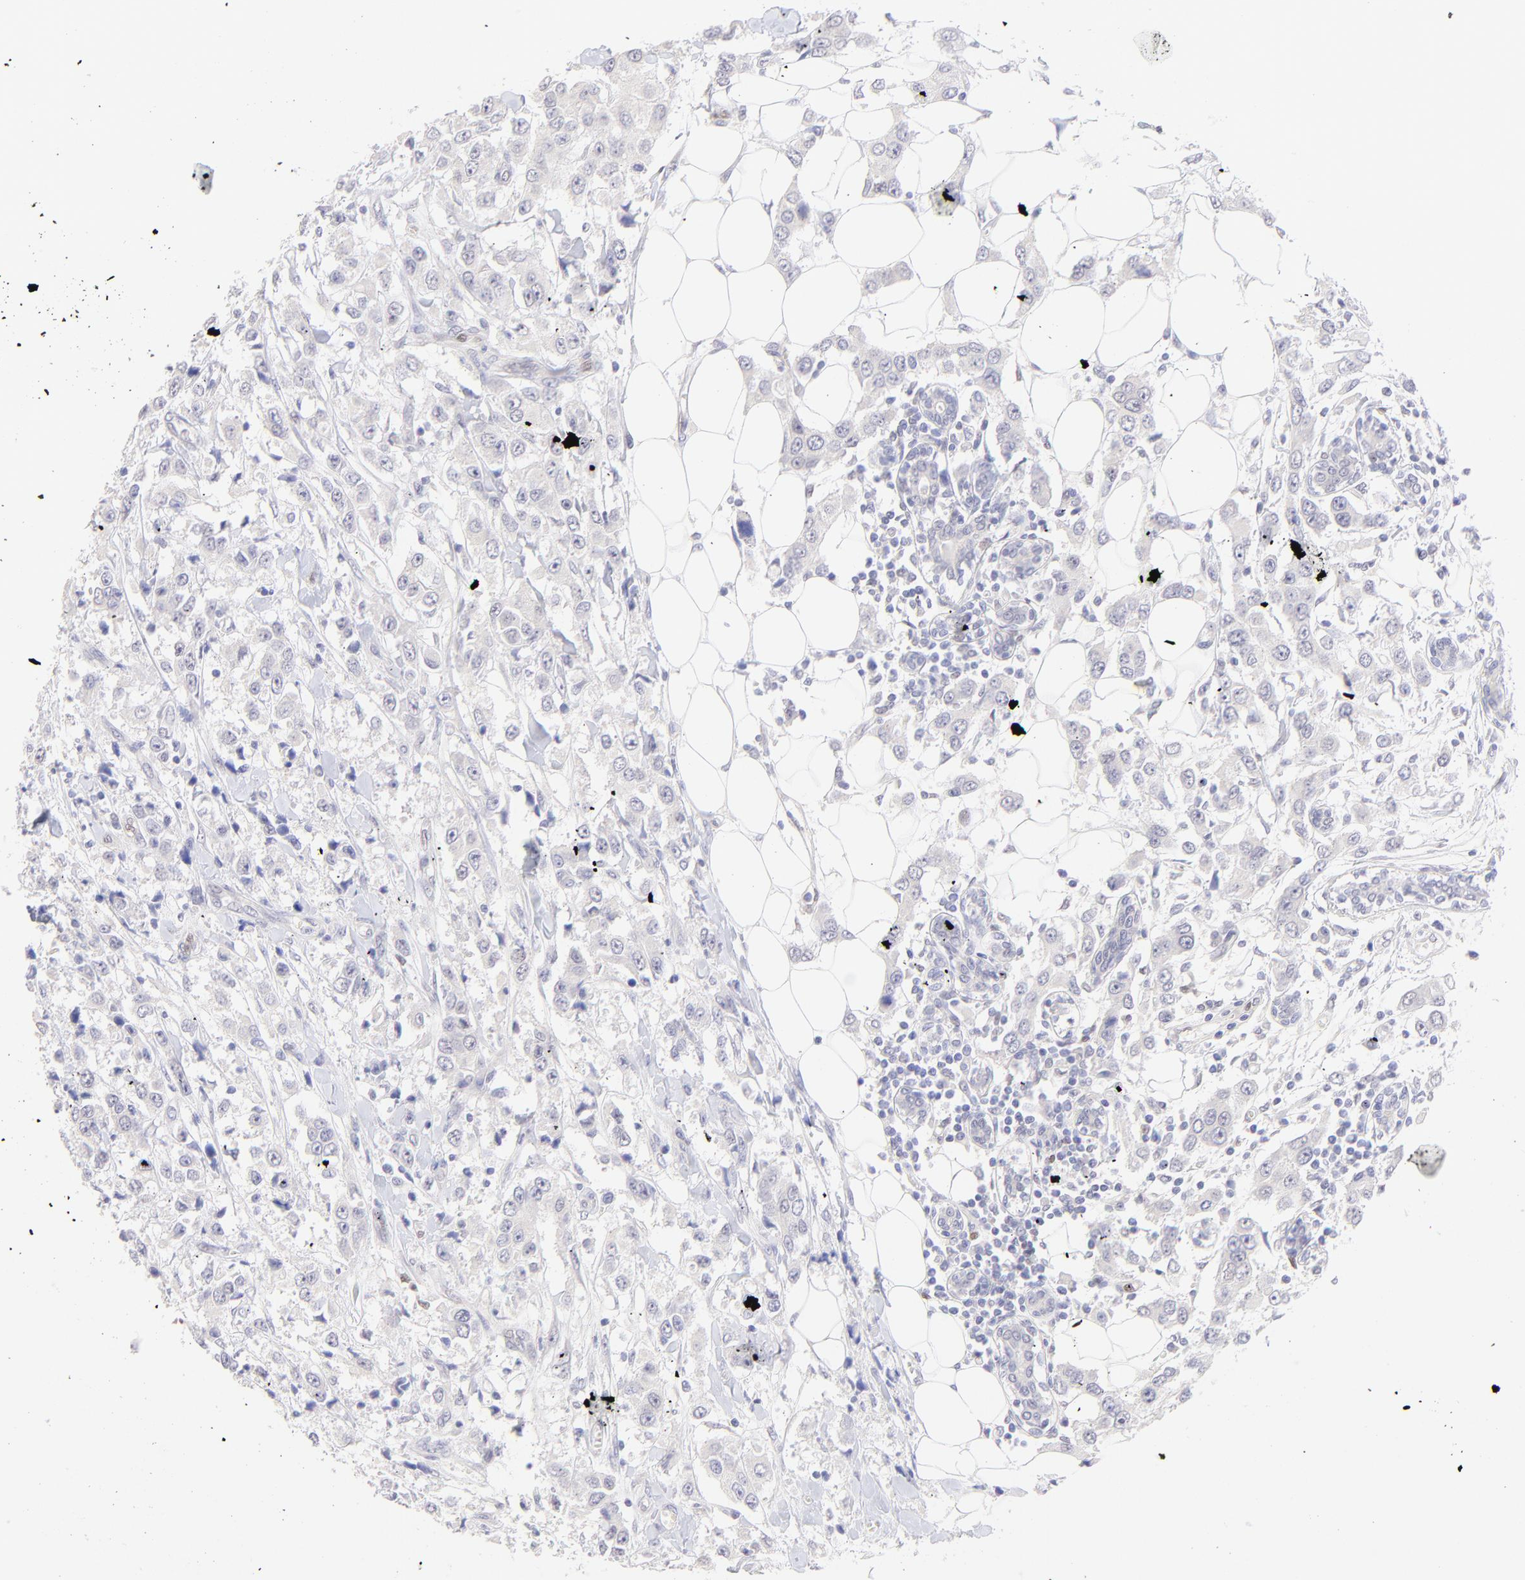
{"staining": {"intensity": "negative", "quantity": "none", "location": "none"}, "tissue": "breast cancer", "cell_type": "Tumor cells", "image_type": "cancer", "snomed": [{"axis": "morphology", "description": "Duct carcinoma"}, {"axis": "topography", "description": "Breast"}], "caption": "The immunohistochemistry micrograph has no significant expression in tumor cells of infiltrating ductal carcinoma (breast) tissue.", "gene": "KLF4", "patient": {"sex": "female", "age": 58}}